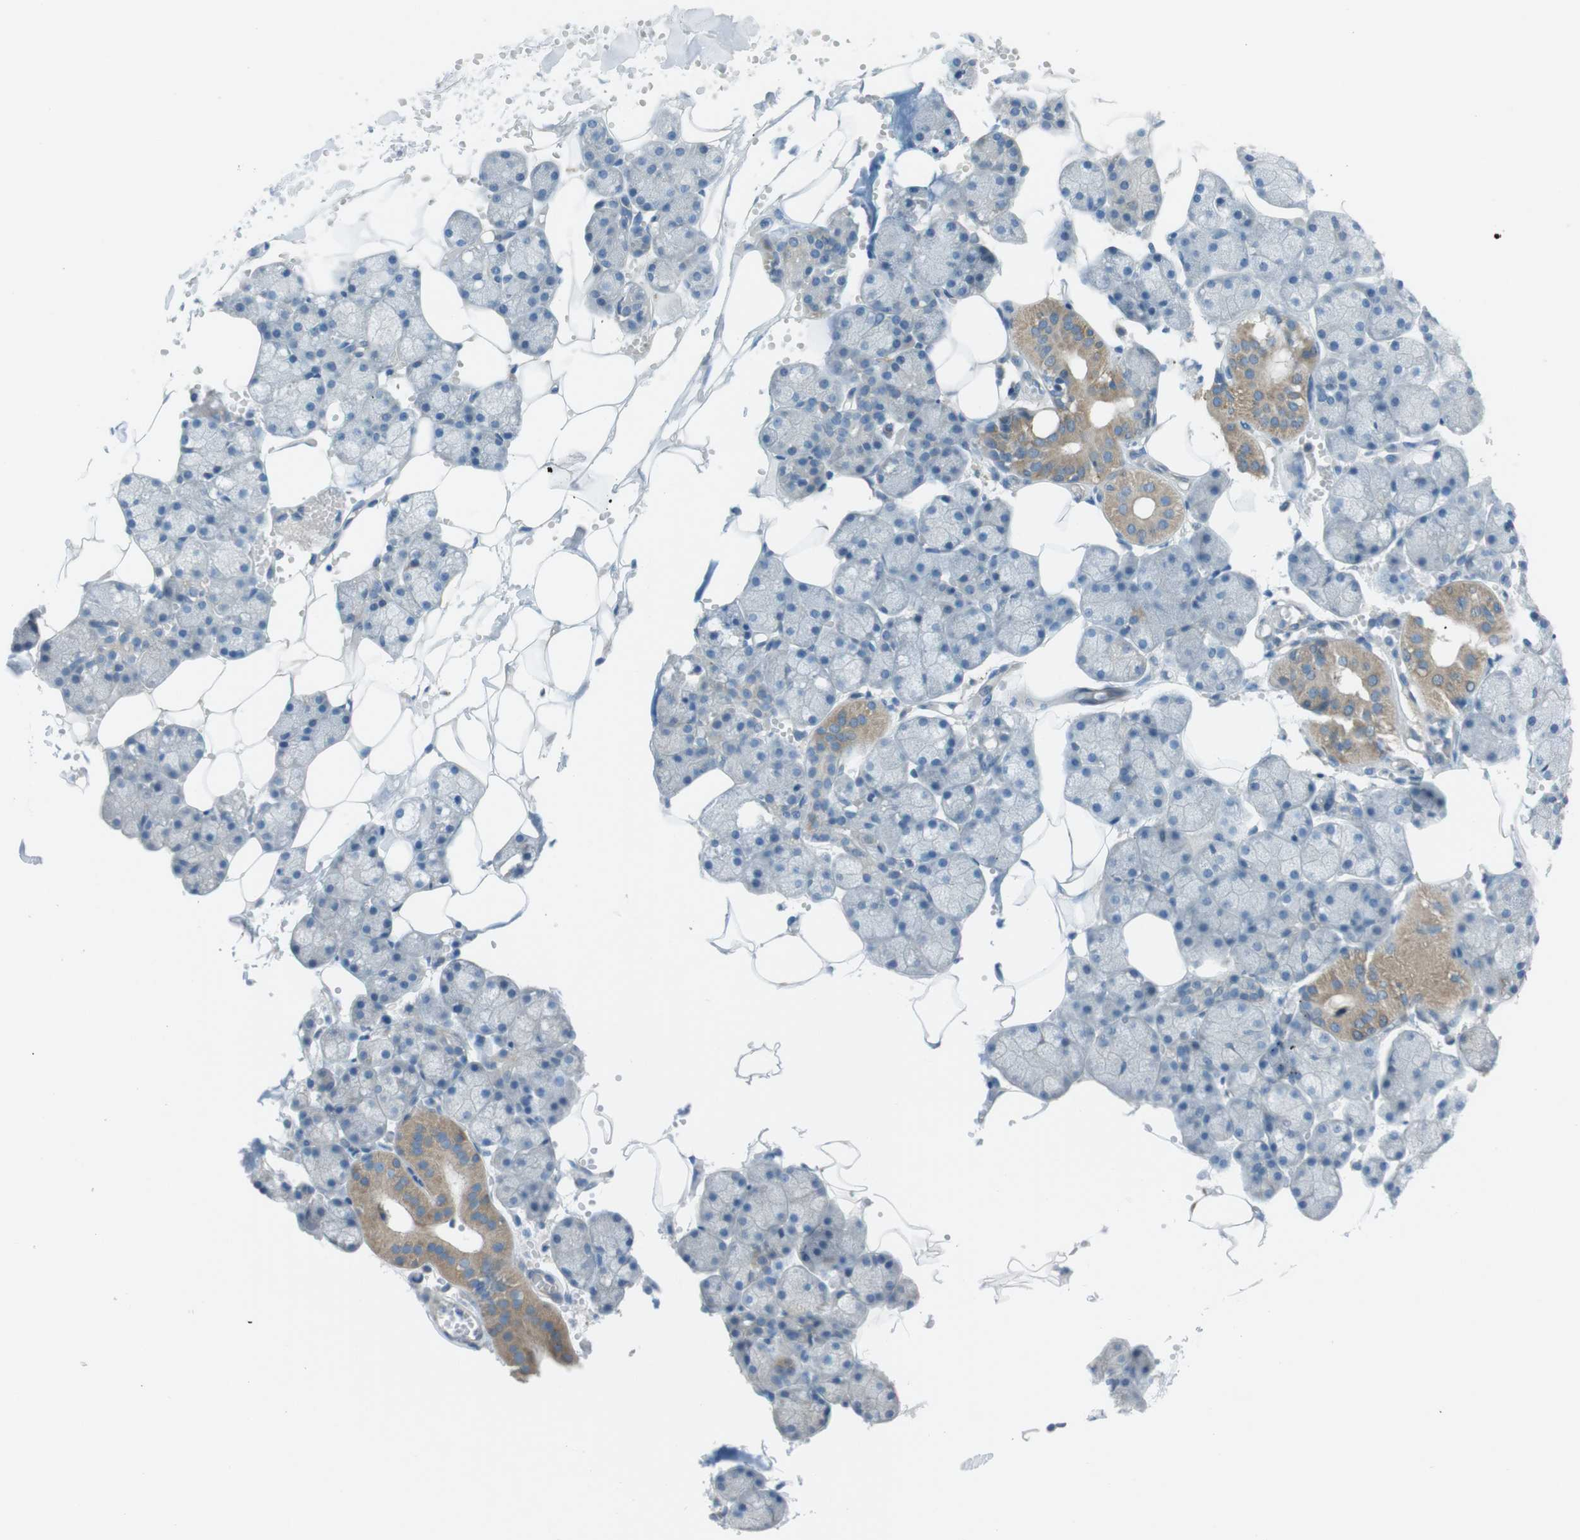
{"staining": {"intensity": "moderate", "quantity": "<25%", "location": "cytoplasmic/membranous"}, "tissue": "salivary gland", "cell_type": "Glandular cells", "image_type": "normal", "snomed": [{"axis": "morphology", "description": "Normal tissue, NOS"}, {"axis": "topography", "description": "Salivary gland"}], "caption": "Salivary gland stained with a protein marker demonstrates moderate staining in glandular cells.", "gene": "TMEM41B", "patient": {"sex": "male", "age": 62}}